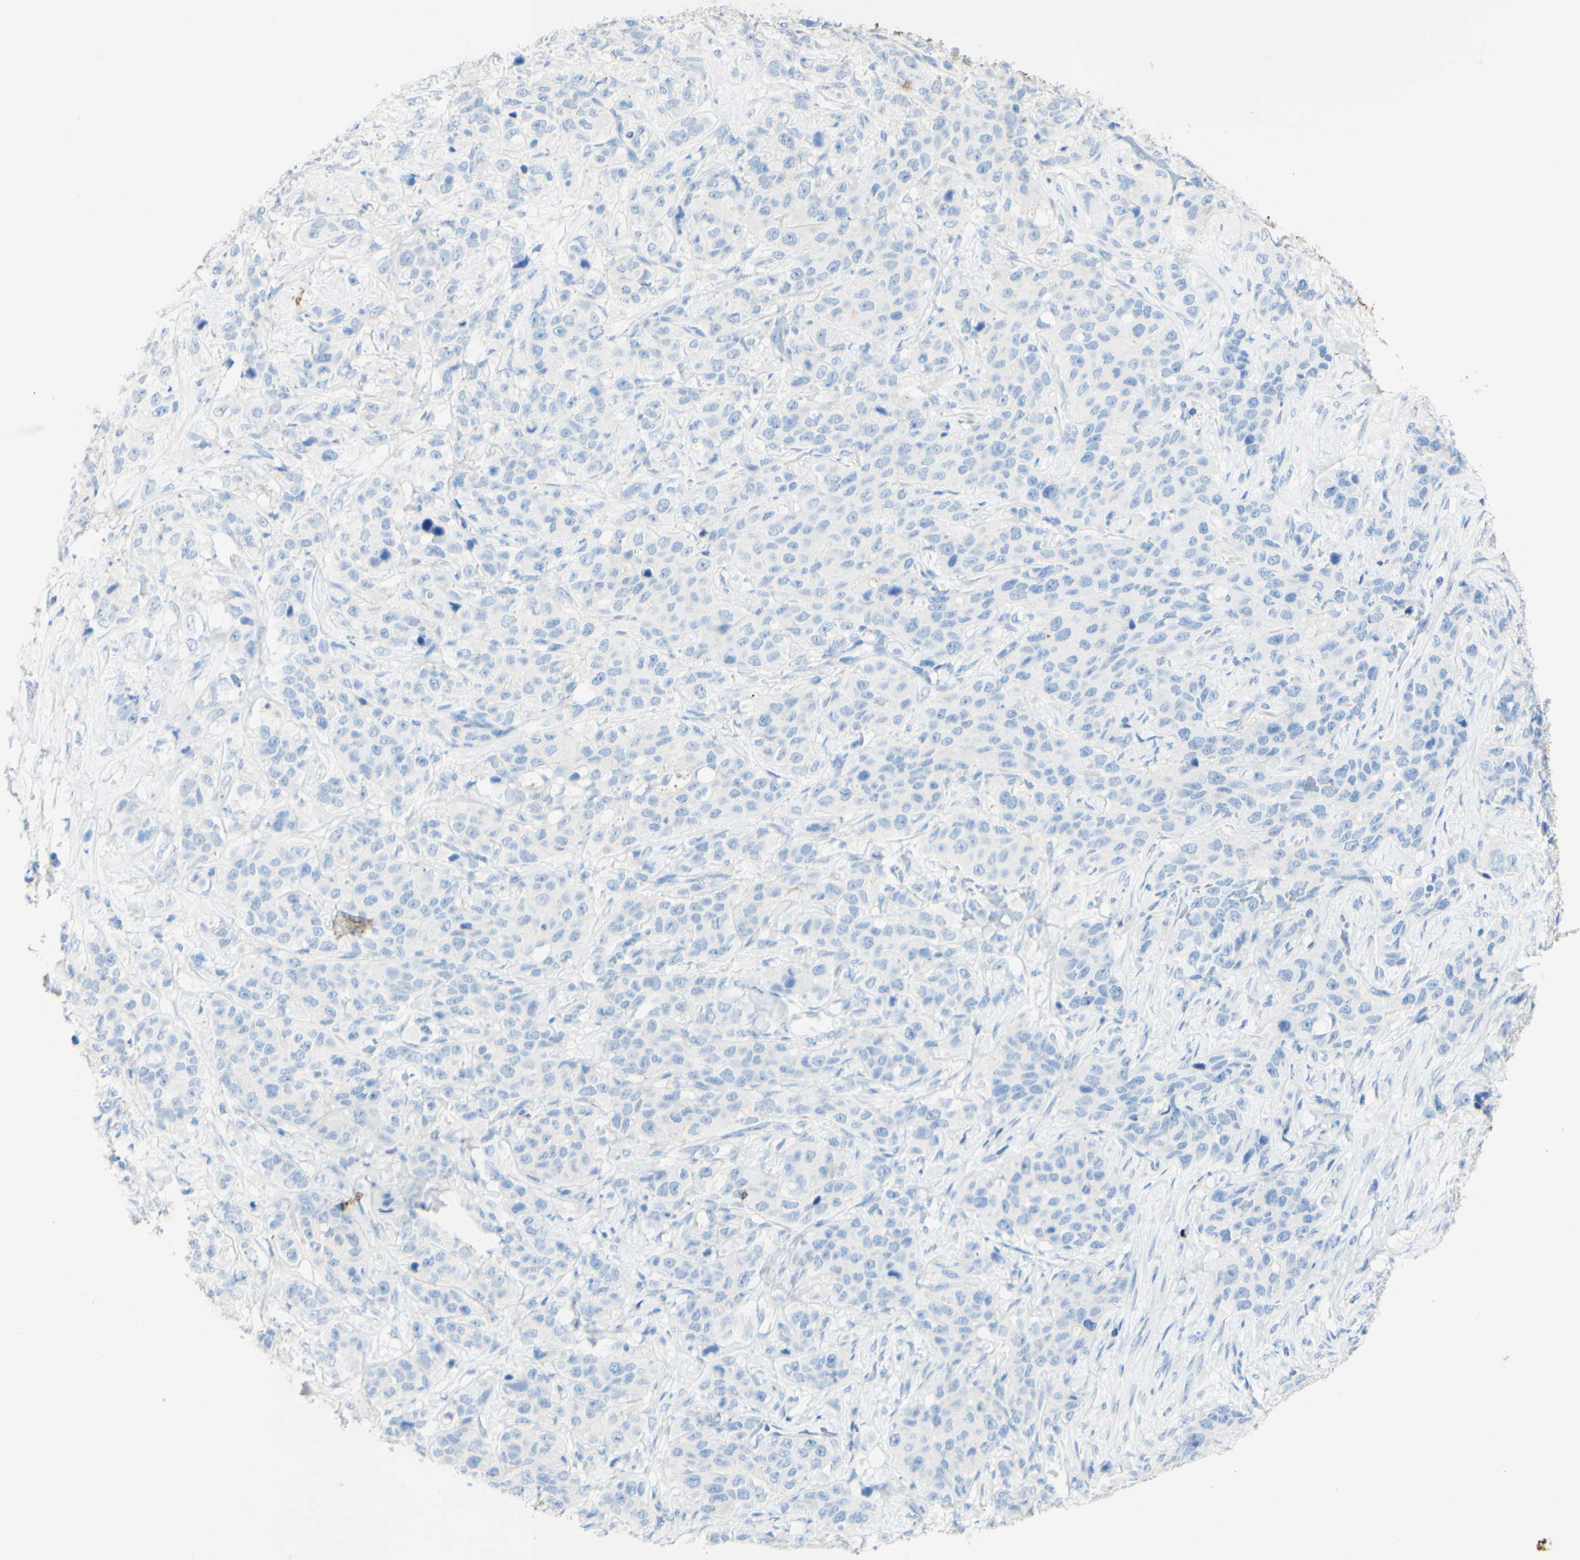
{"staining": {"intensity": "negative", "quantity": "none", "location": "none"}, "tissue": "stomach cancer", "cell_type": "Tumor cells", "image_type": "cancer", "snomed": [{"axis": "morphology", "description": "Adenocarcinoma, NOS"}, {"axis": "topography", "description": "Stomach"}], "caption": "The micrograph reveals no staining of tumor cells in stomach adenocarcinoma. (Brightfield microscopy of DAB (3,3'-diaminobenzidine) immunohistochemistry (IHC) at high magnification).", "gene": "PIGR", "patient": {"sex": "male", "age": 48}}